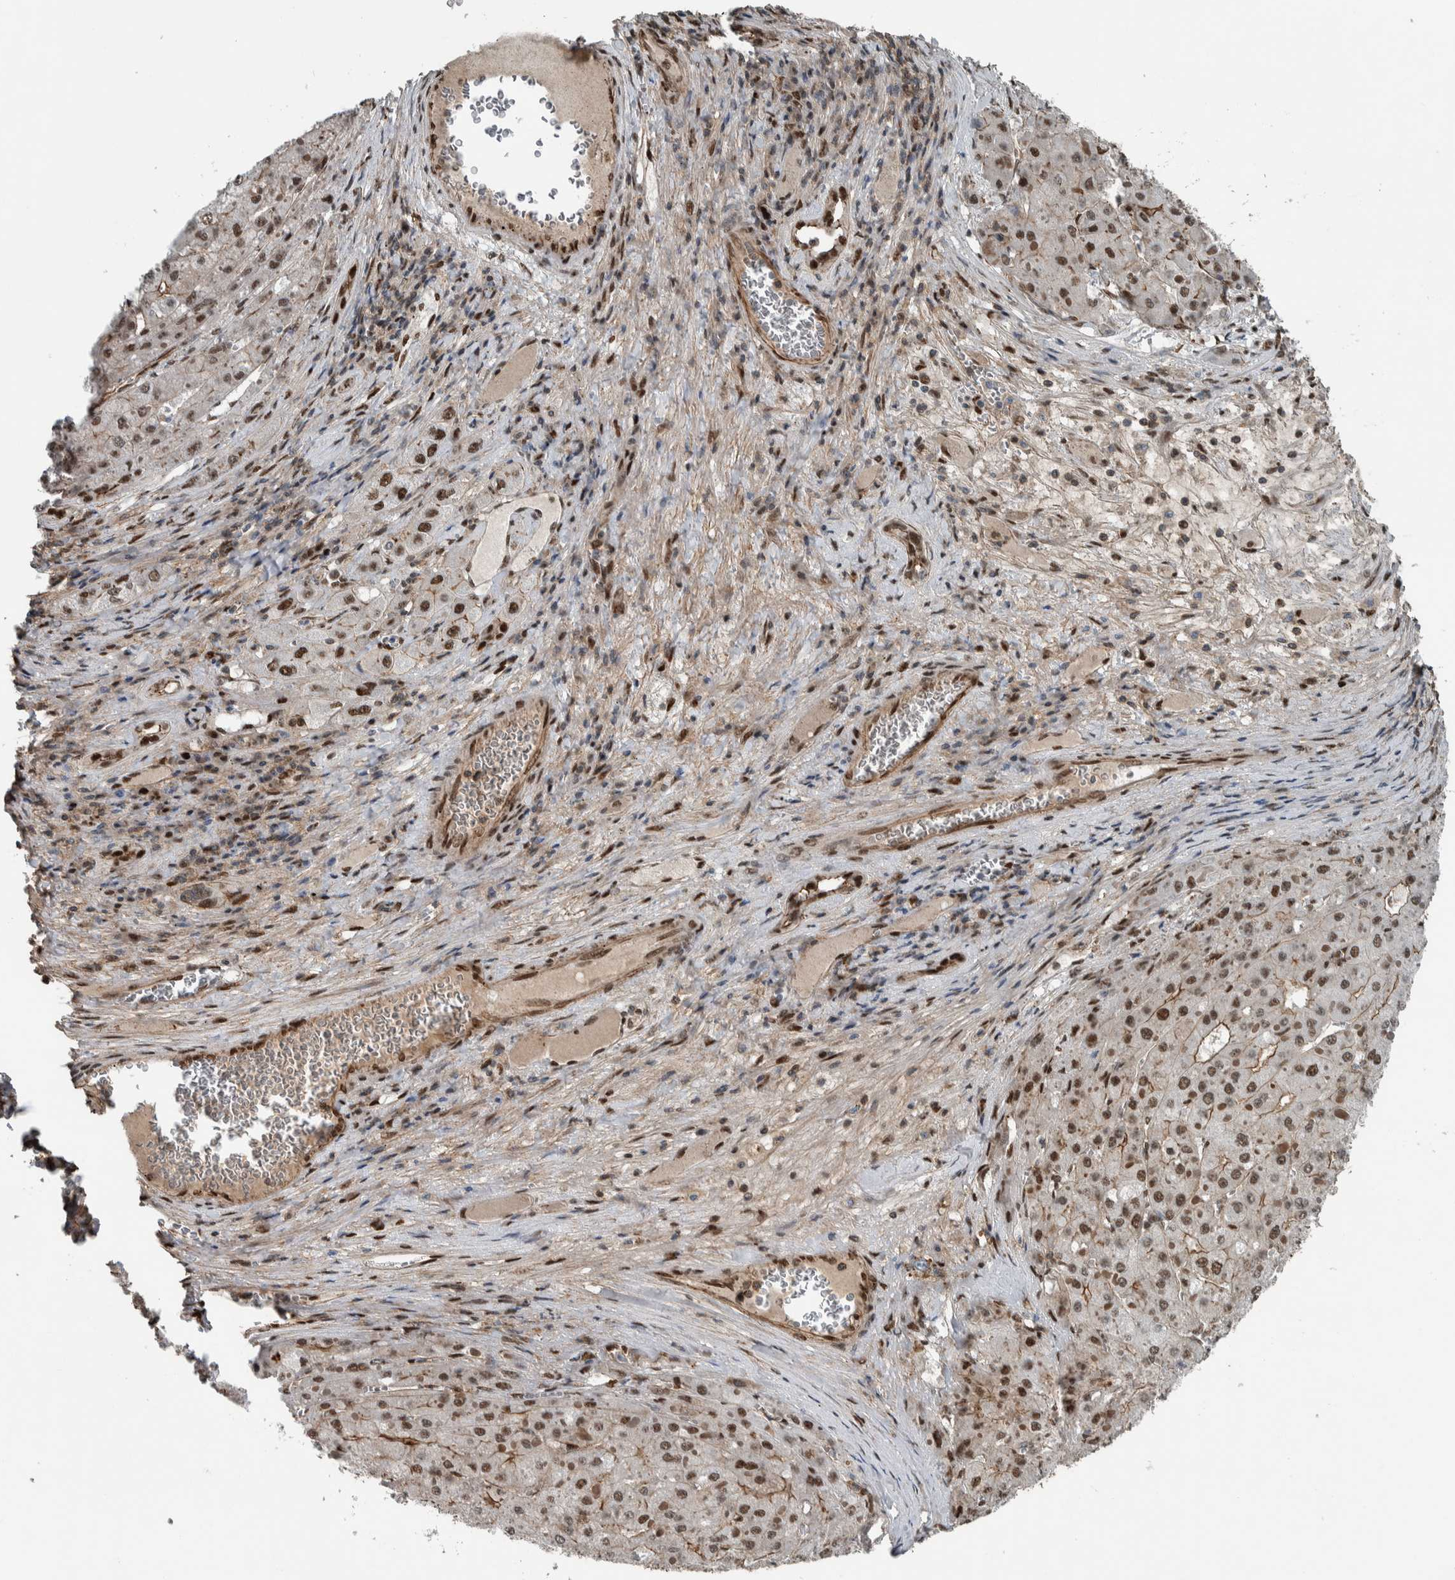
{"staining": {"intensity": "moderate", "quantity": ">75%", "location": "cytoplasmic/membranous,nuclear"}, "tissue": "liver cancer", "cell_type": "Tumor cells", "image_type": "cancer", "snomed": [{"axis": "morphology", "description": "Carcinoma, Hepatocellular, NOS"}, {"axis": "topography", "description": "Liver"}], "caption": "Brown immunohistochemical staining in liver cancer (hepatocellular carcinoma) shows moderate cytoplasmic/membranous and nuclear expression in approximately >75% of tumor cells.", "gene": "FAM135B", "patient": {"sex": "female", "age": 73}}